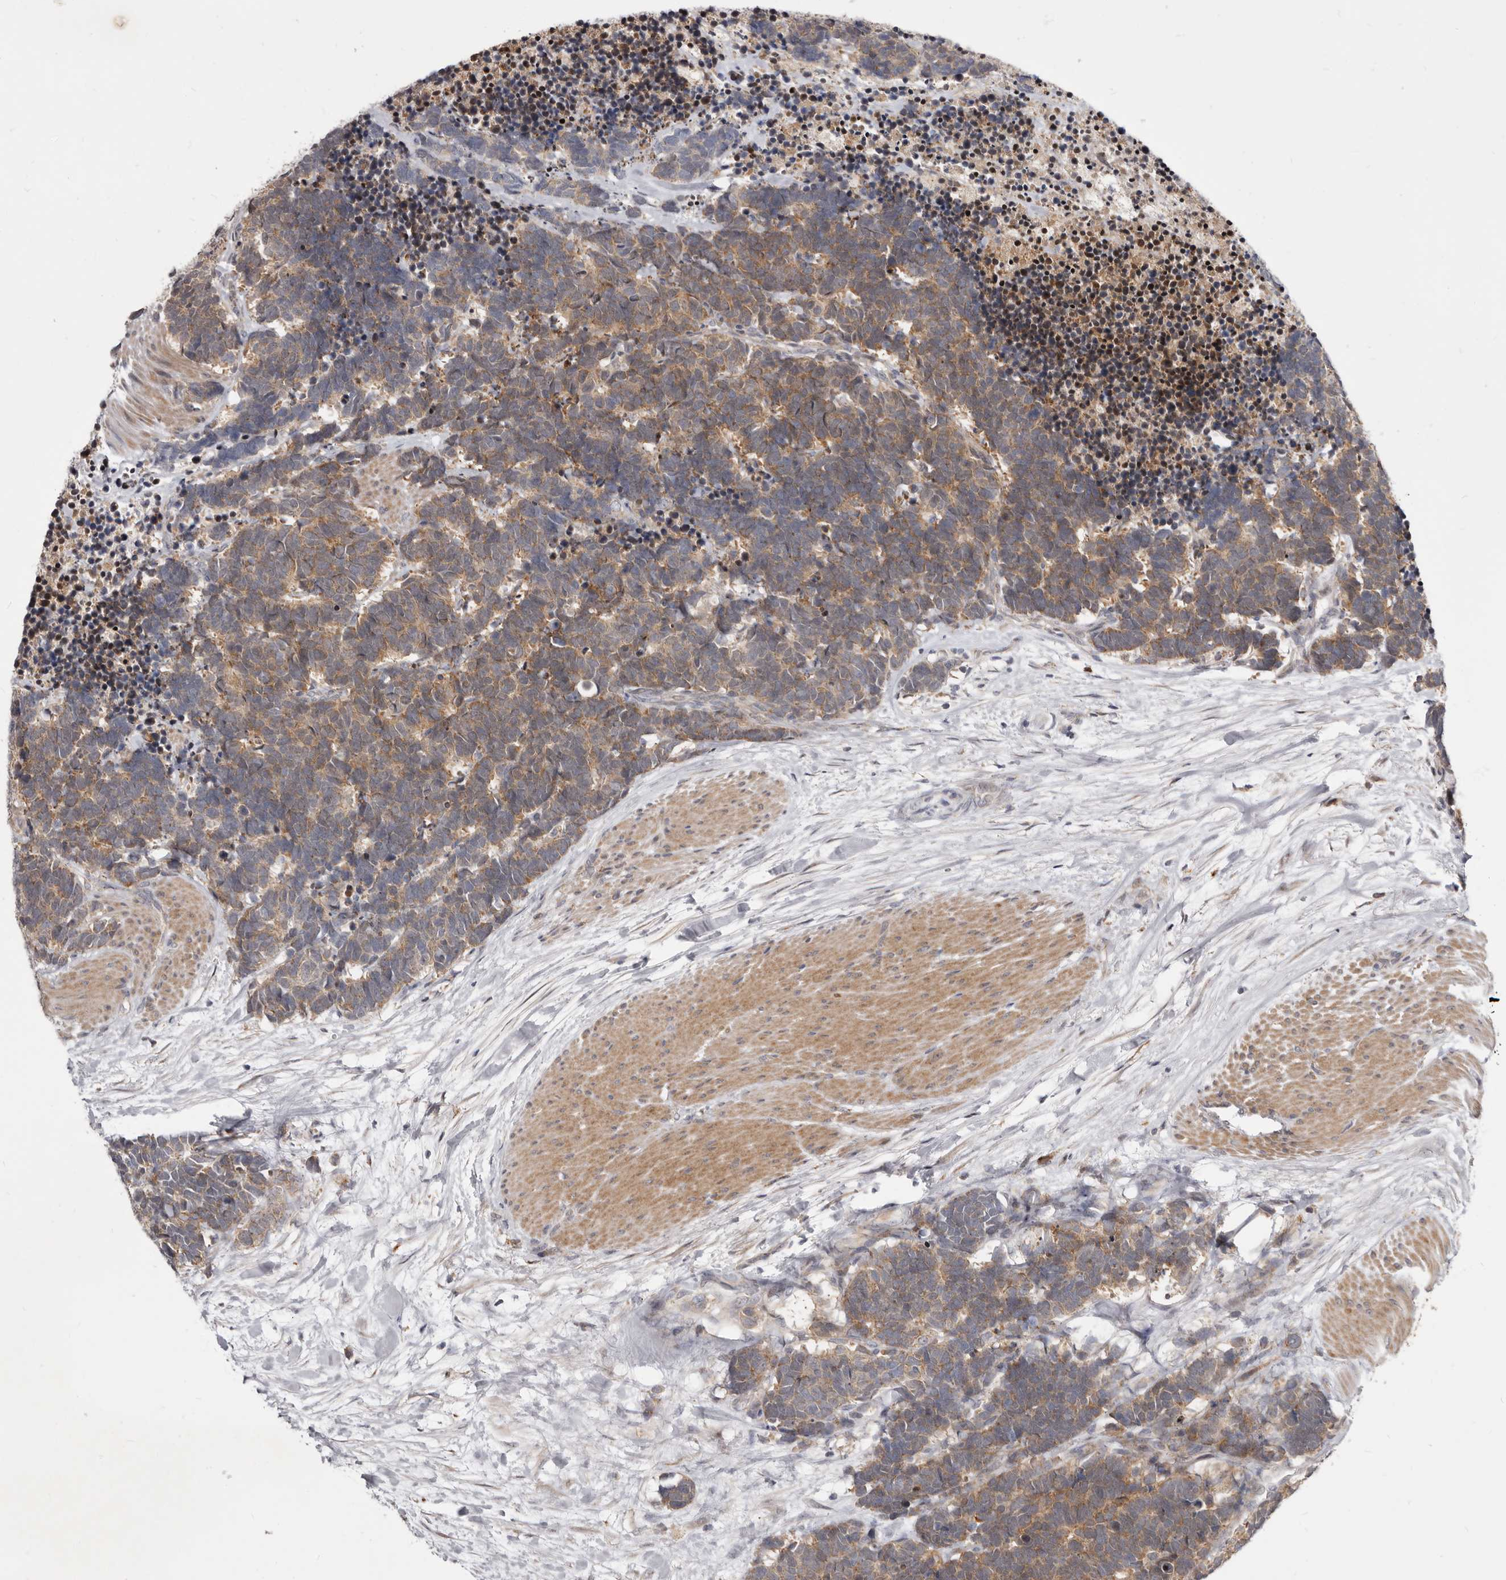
{"staining": {"intensity": "moderate", "quantity": ">75%", "location": "cytoplasmic/membranous"}, "tissue": "carcinoid", "cell_type": "Tumor cells", "image_type": "cancer", "snomed": [{"axis": "morphology", "description": "Carcinoma, NOS"}, {"axis": "morphology", "description": "Carcinoid, malignant, NOS"}, {"axis": "topography", "description": "Urinary bladder"}], "caption": "Malignant carcinoid tissue exhibits moderate cytoplasmic/membranous positivity in approximately >75% of tumor cells The protein of interest is stained brown, and the nuclei are stained in blue (DAB IHC with brightfield microscopy, high magnification).", "gene": "SMC4", "patient": {"sex": "male", "age": 57}}